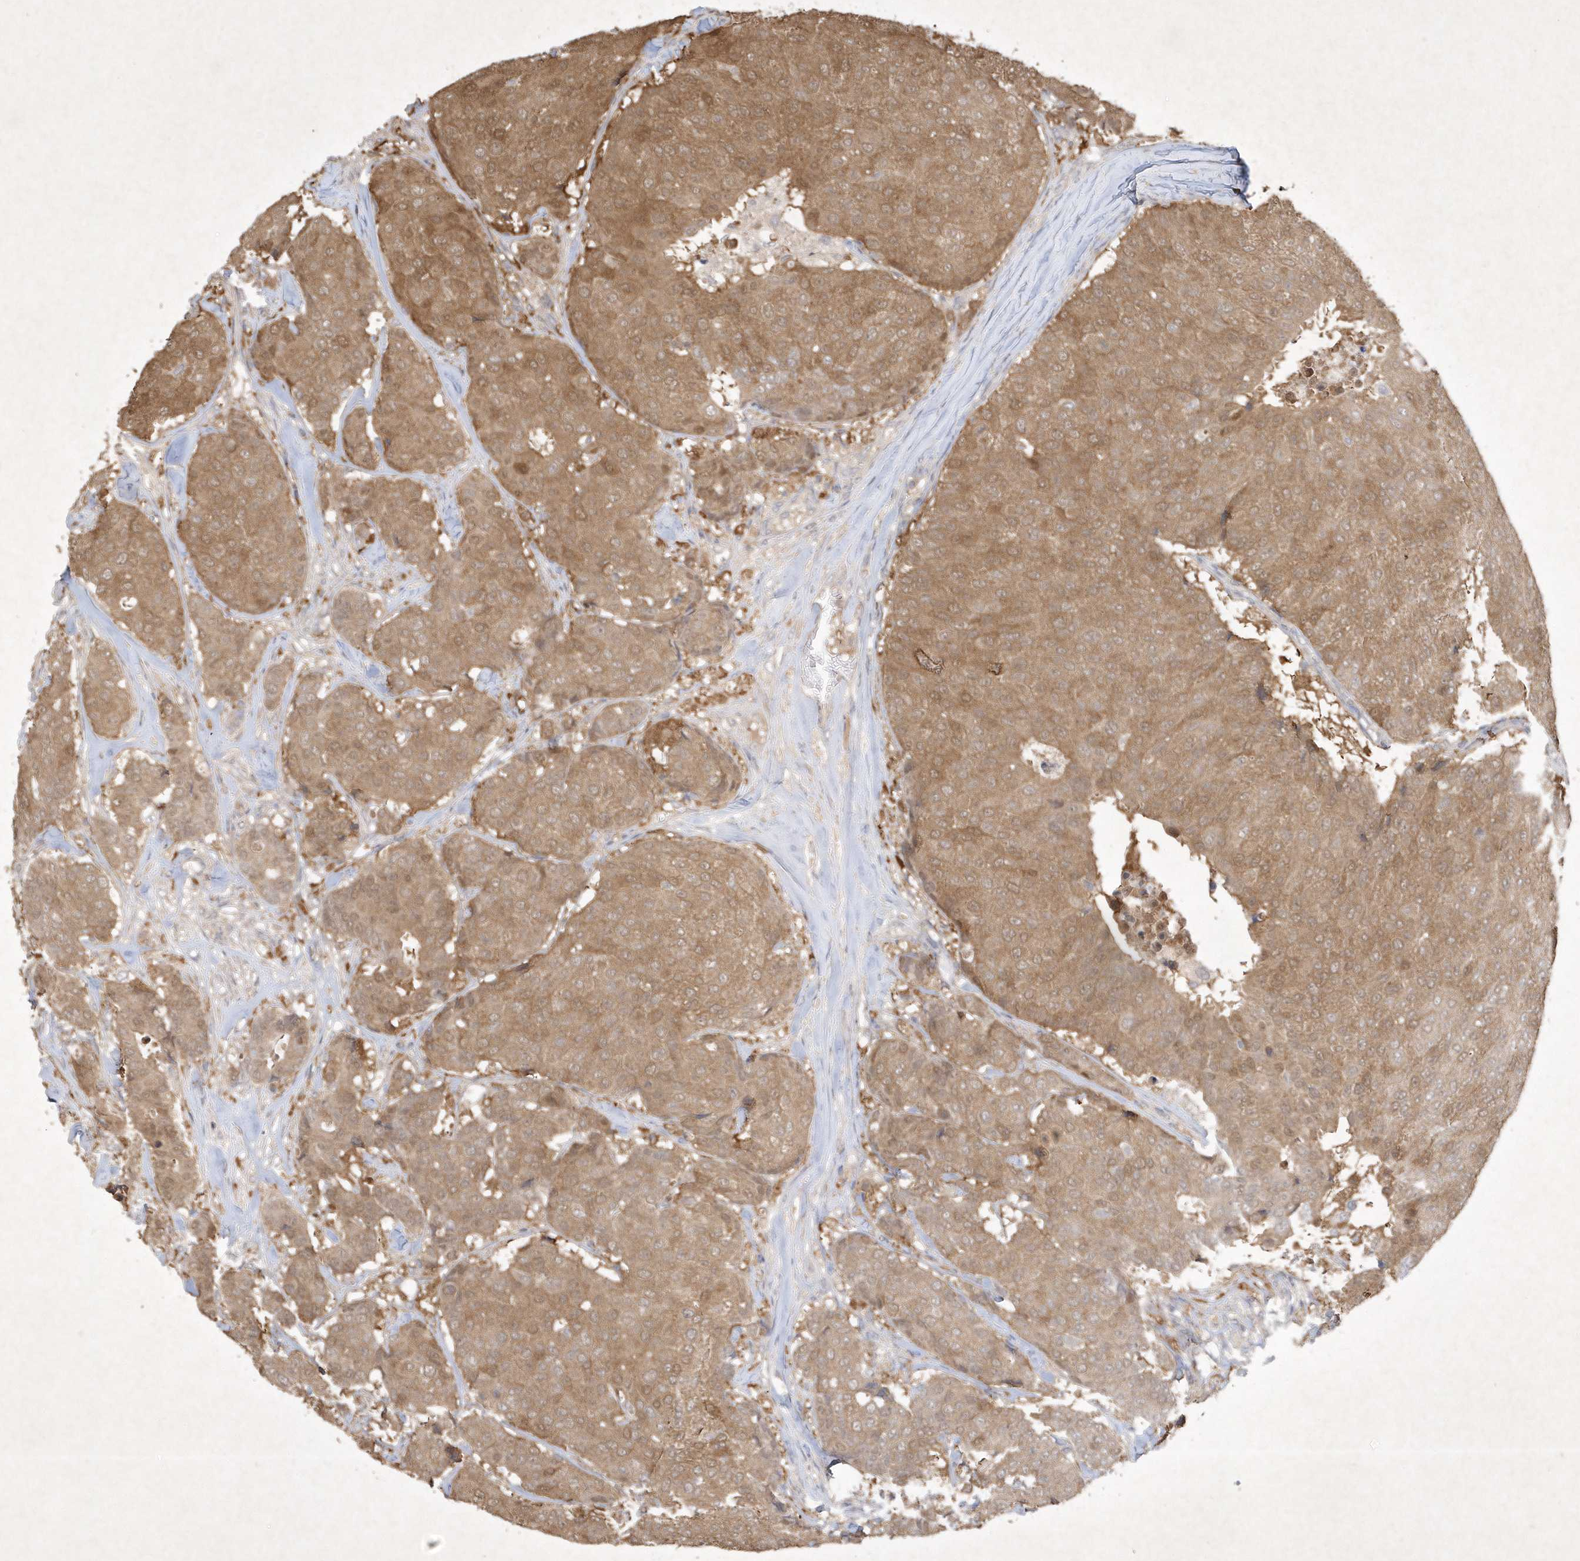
{"staining": {"intensity": "moderate", "quantity": ">75%", "location": "cytoplasmic/membranous,nuclear"}, "tissue": "breast cancer", "cell_type": "Tumor cells", "image_type": "cancer", "snomed": [{"axis": "morphology", "description": "Duct carcinoma"}, {"axis": "topography", "description": "Breast"}], "caption": "Immunohistochemical staining of breast cancer (invasive ductal carcinoma) displays moderate cytoplasmic/membranous and nuclear protein expression in approximately >75% of tumor cells.", "gene": "AKR7A2", "patient": {"sex": "female", "age": 75}}